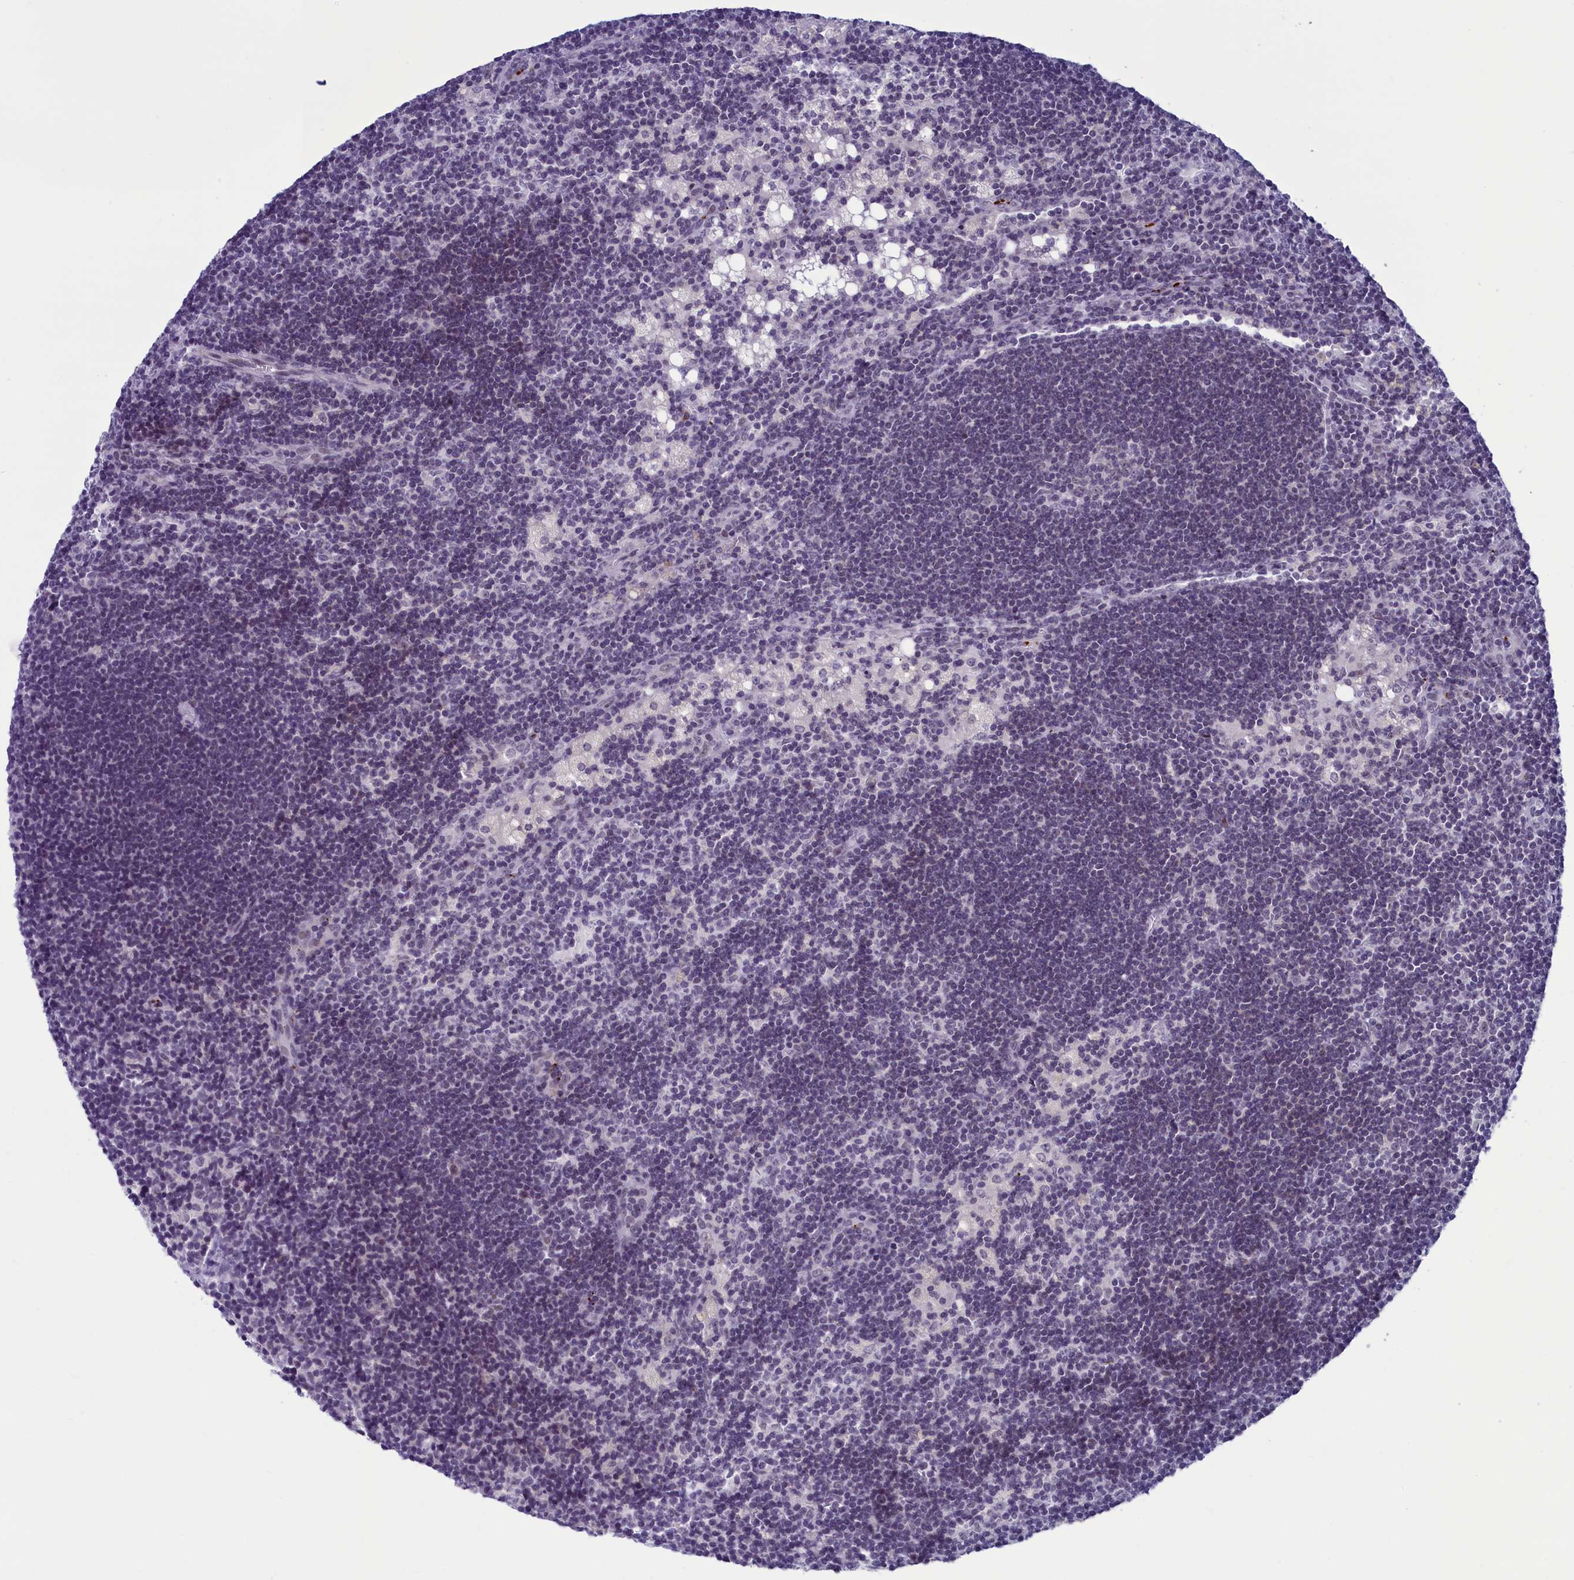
{"staining": {"intensity": "negative", "quantity": "none", "location": "none"}, "tissue": "lymph node", "cell_type": "Germinal center cells", "image_type": "normal", "snomed": [{"axis": "morphology", "description": "Normal tissue, NOS"}, {"axis": "topography", "description": "Lymph node"}], "caption": "Immunohistochemical staining of benign lymph node reveals no significant positivity in germinal center cells.", "gene": "AIFM2", "patient": {"sex": "male", "age": 24}}